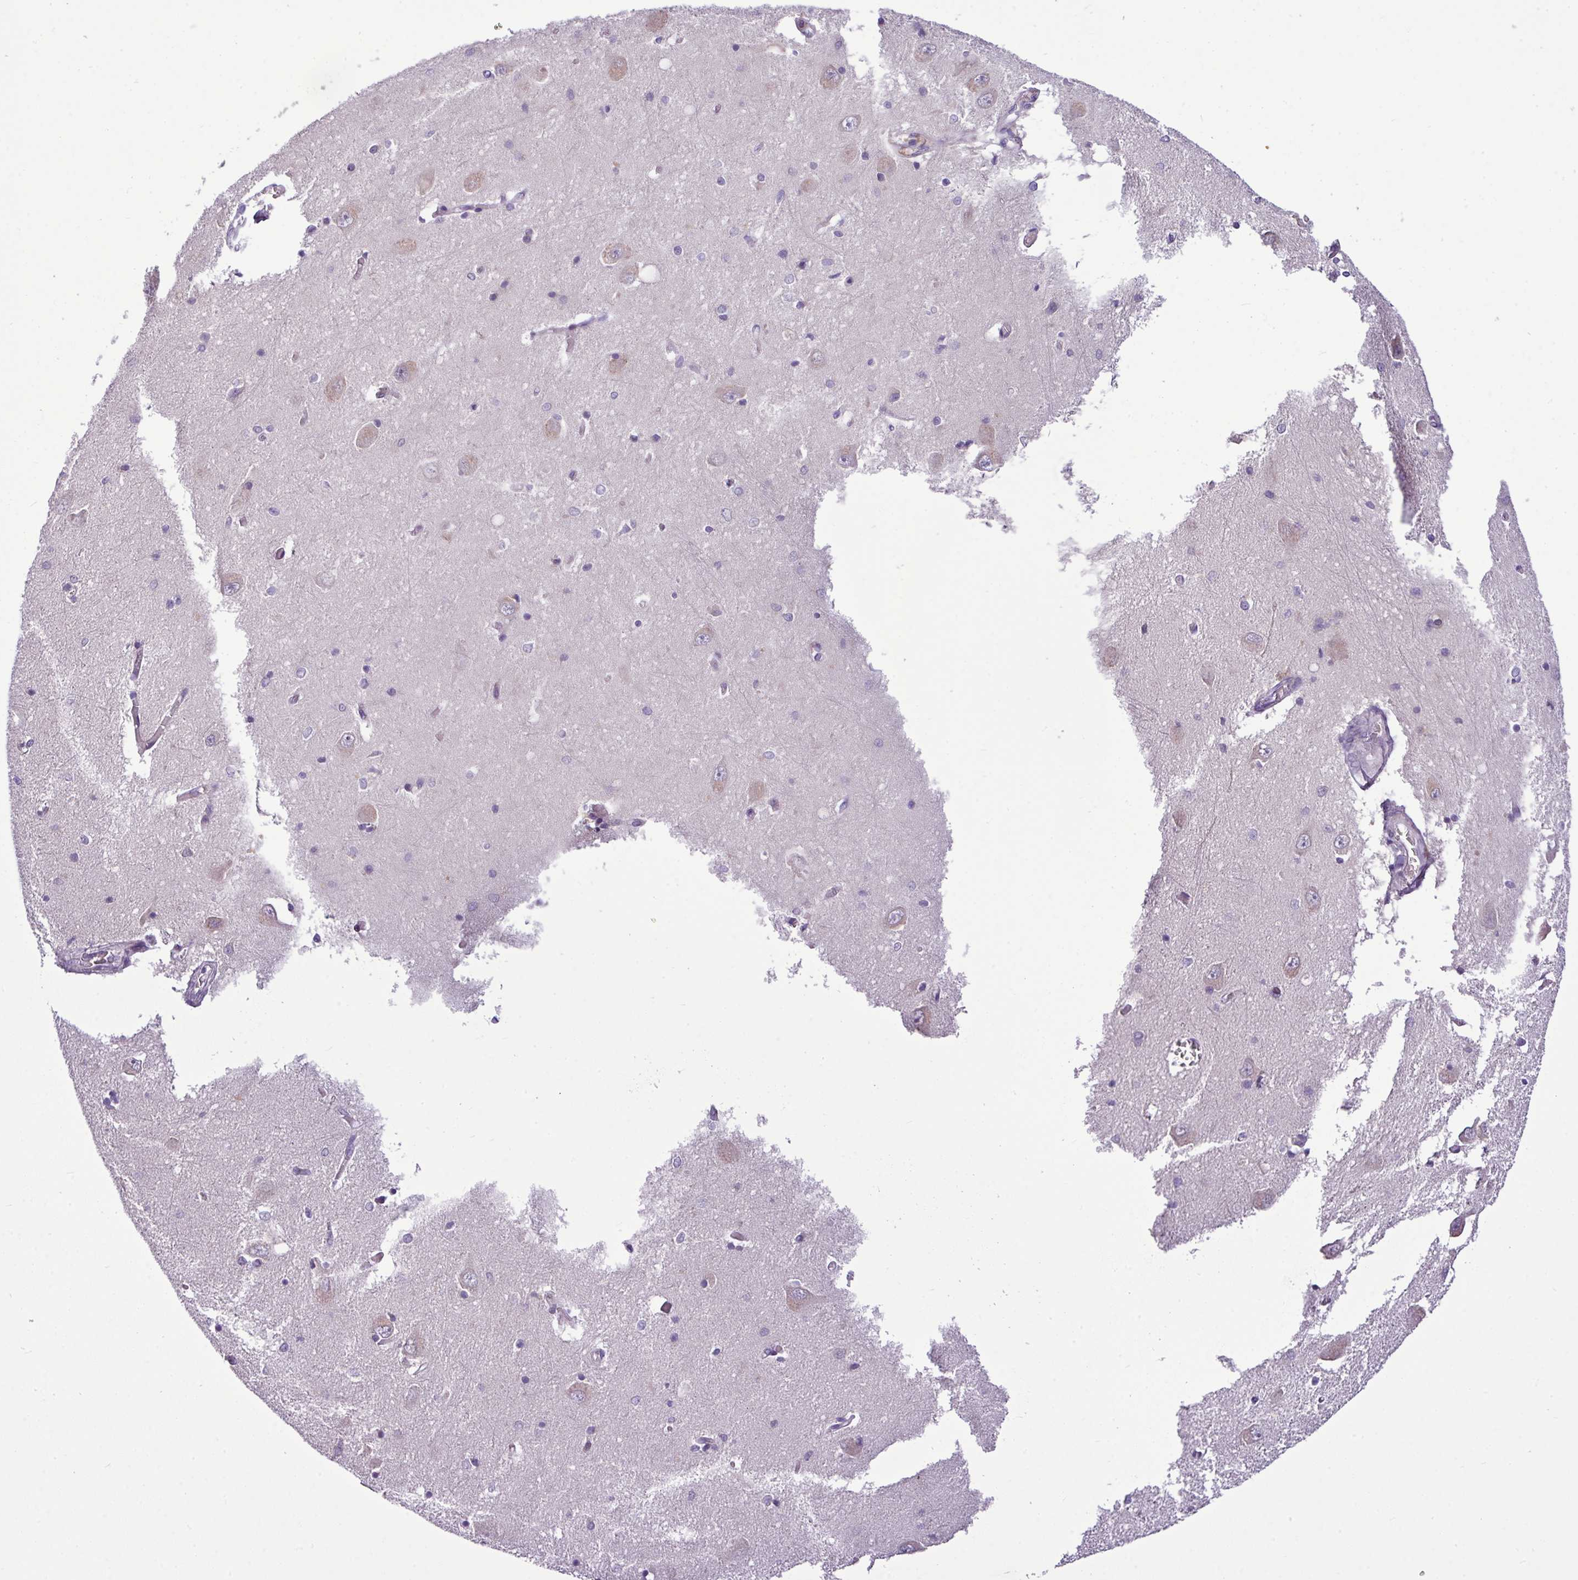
{"staining": {"intensity": "negative", "quantity": "none", "location": "none"}, "tissue": "hippocampus", "cell_type": "Glial cells", "image_type": "normal", "snomed": [{"axis": "morphology", "description": "Normal tissue, NOS"}, {"axis": "topography", "description": "Hippocampus"}], "caption": "A photomicrograph of human hippocampus is negative for staining in glial cells. (DAB immunohistochemistry, high magnification).", "gene": "IL17A", "patient": {"sex": "female", "age": 64}}